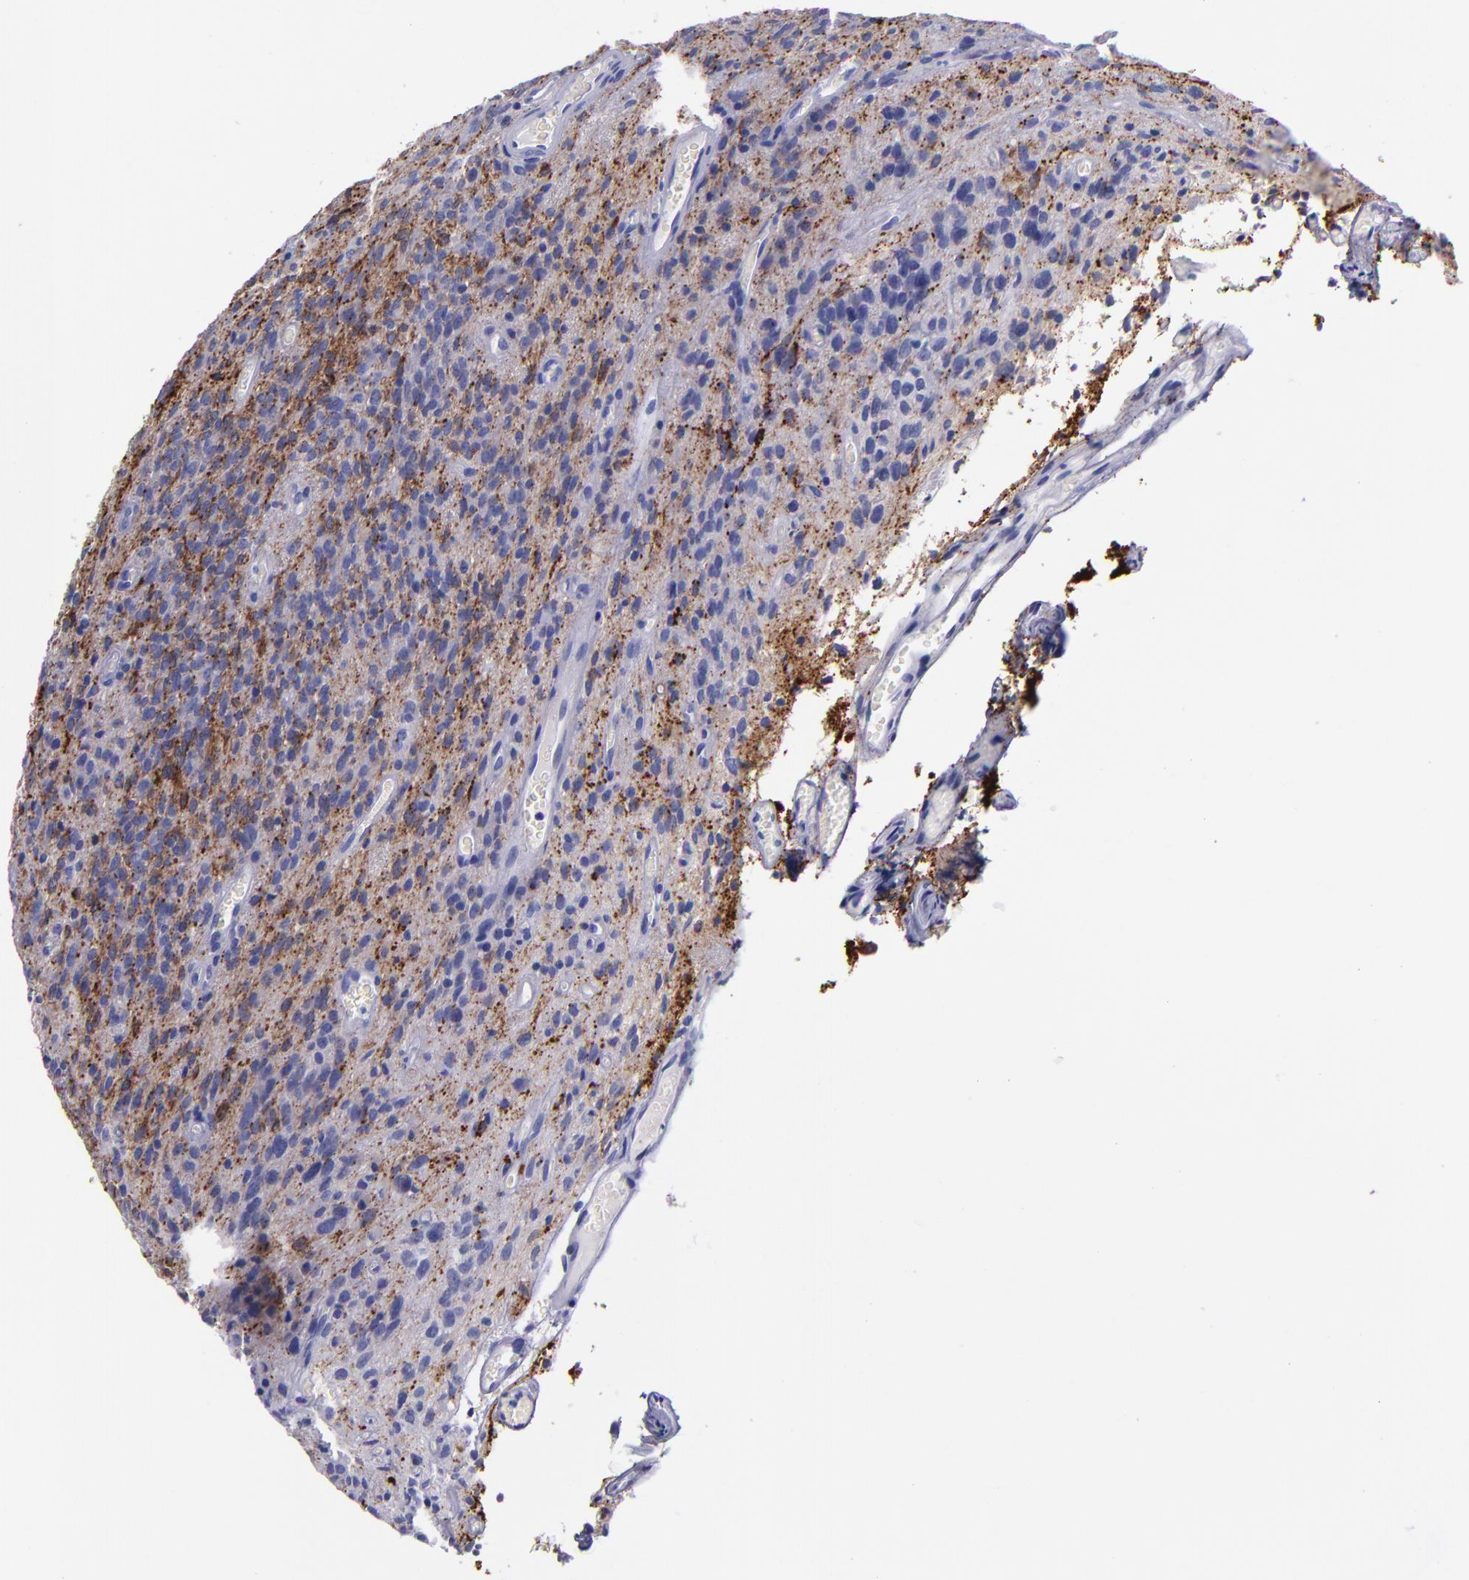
{"staining": {"intensity": "strong", "quantity": ">75%", "location": "cytoplasmic/membranous"}, "tissue": "glioma", "cell_type": "Tumor cells", "image_type": "cancer", "snomed": [{"axis": "morphology", "description": "Glioma, malignant, Low grade"}, {"axis": "topography", "description": "Brain"}], "caption": "A brown stain highlights strong cytoplasmic/membranous expression of a protein in glioma tumor cells. Using DAB (brown) and hematoxylin (blue) stains, captured at high magnification using brightfield microscopy.", "gene": "SV2A", "patient": {"sex": "female", "age": 15}}